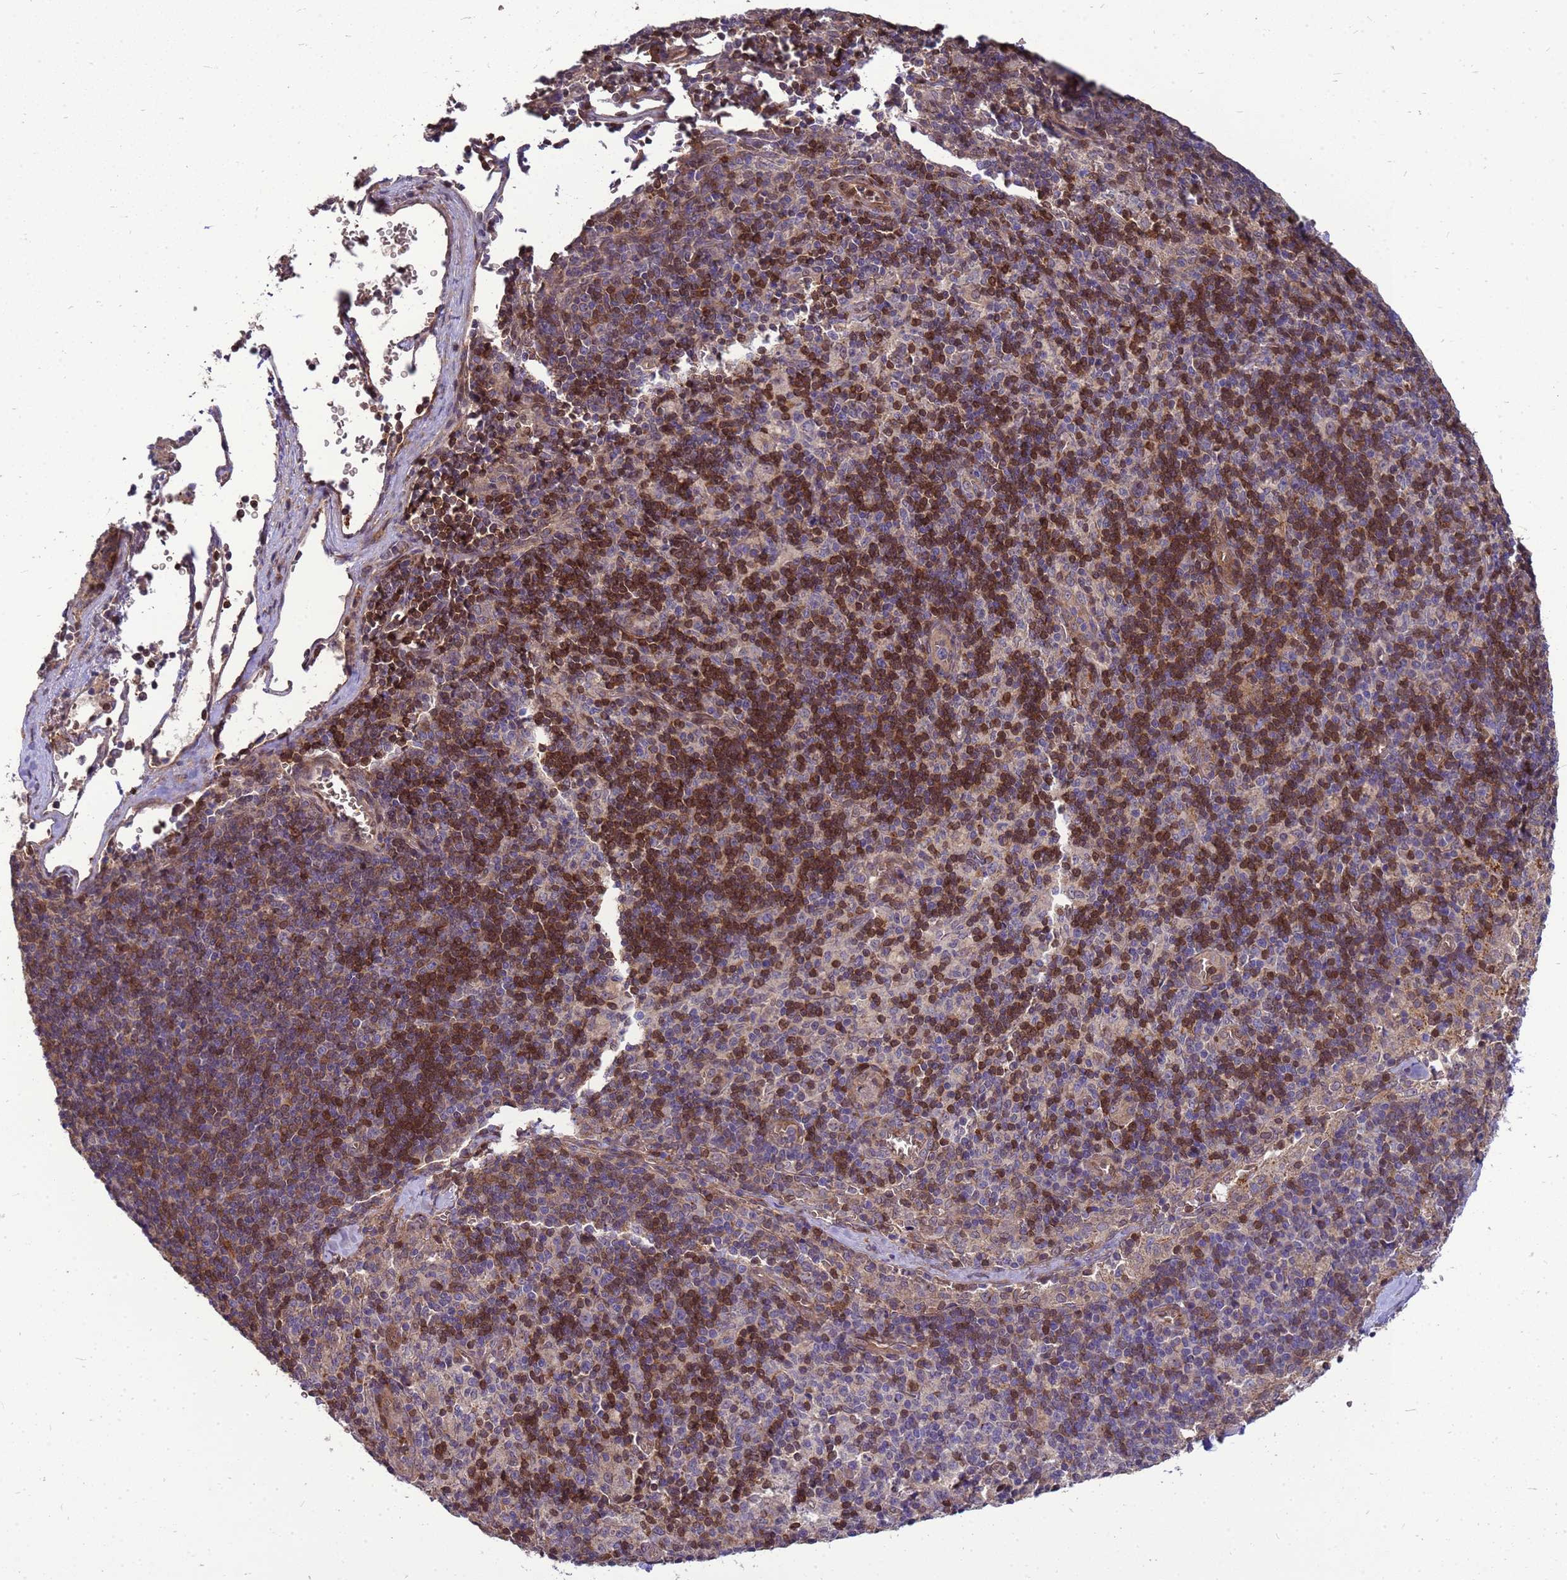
{"staining": {"intensity": "strong", "quantity": "25%-75%", "location": "cytoplasmic/membranous,nuclear"}, "tissue": "pancreatic cancer", "cell_type": "Tumor cells", "image_type": "cancer", "snomed": [{"axis": "morphology", "description": "Adenocarcinoma, NOS"}, {"axis": "topography", "description": "Pancreas"}], "caption": "Immunohistochemical staining of pancreatic adenocarcinoma reveals strong cytoplasmic/membranous and nuclear protein staining in approximately 25%-75% of tumor cells.", "gene": "EIF4EBP3", "patient": {"sex": "male", "age": 65}}